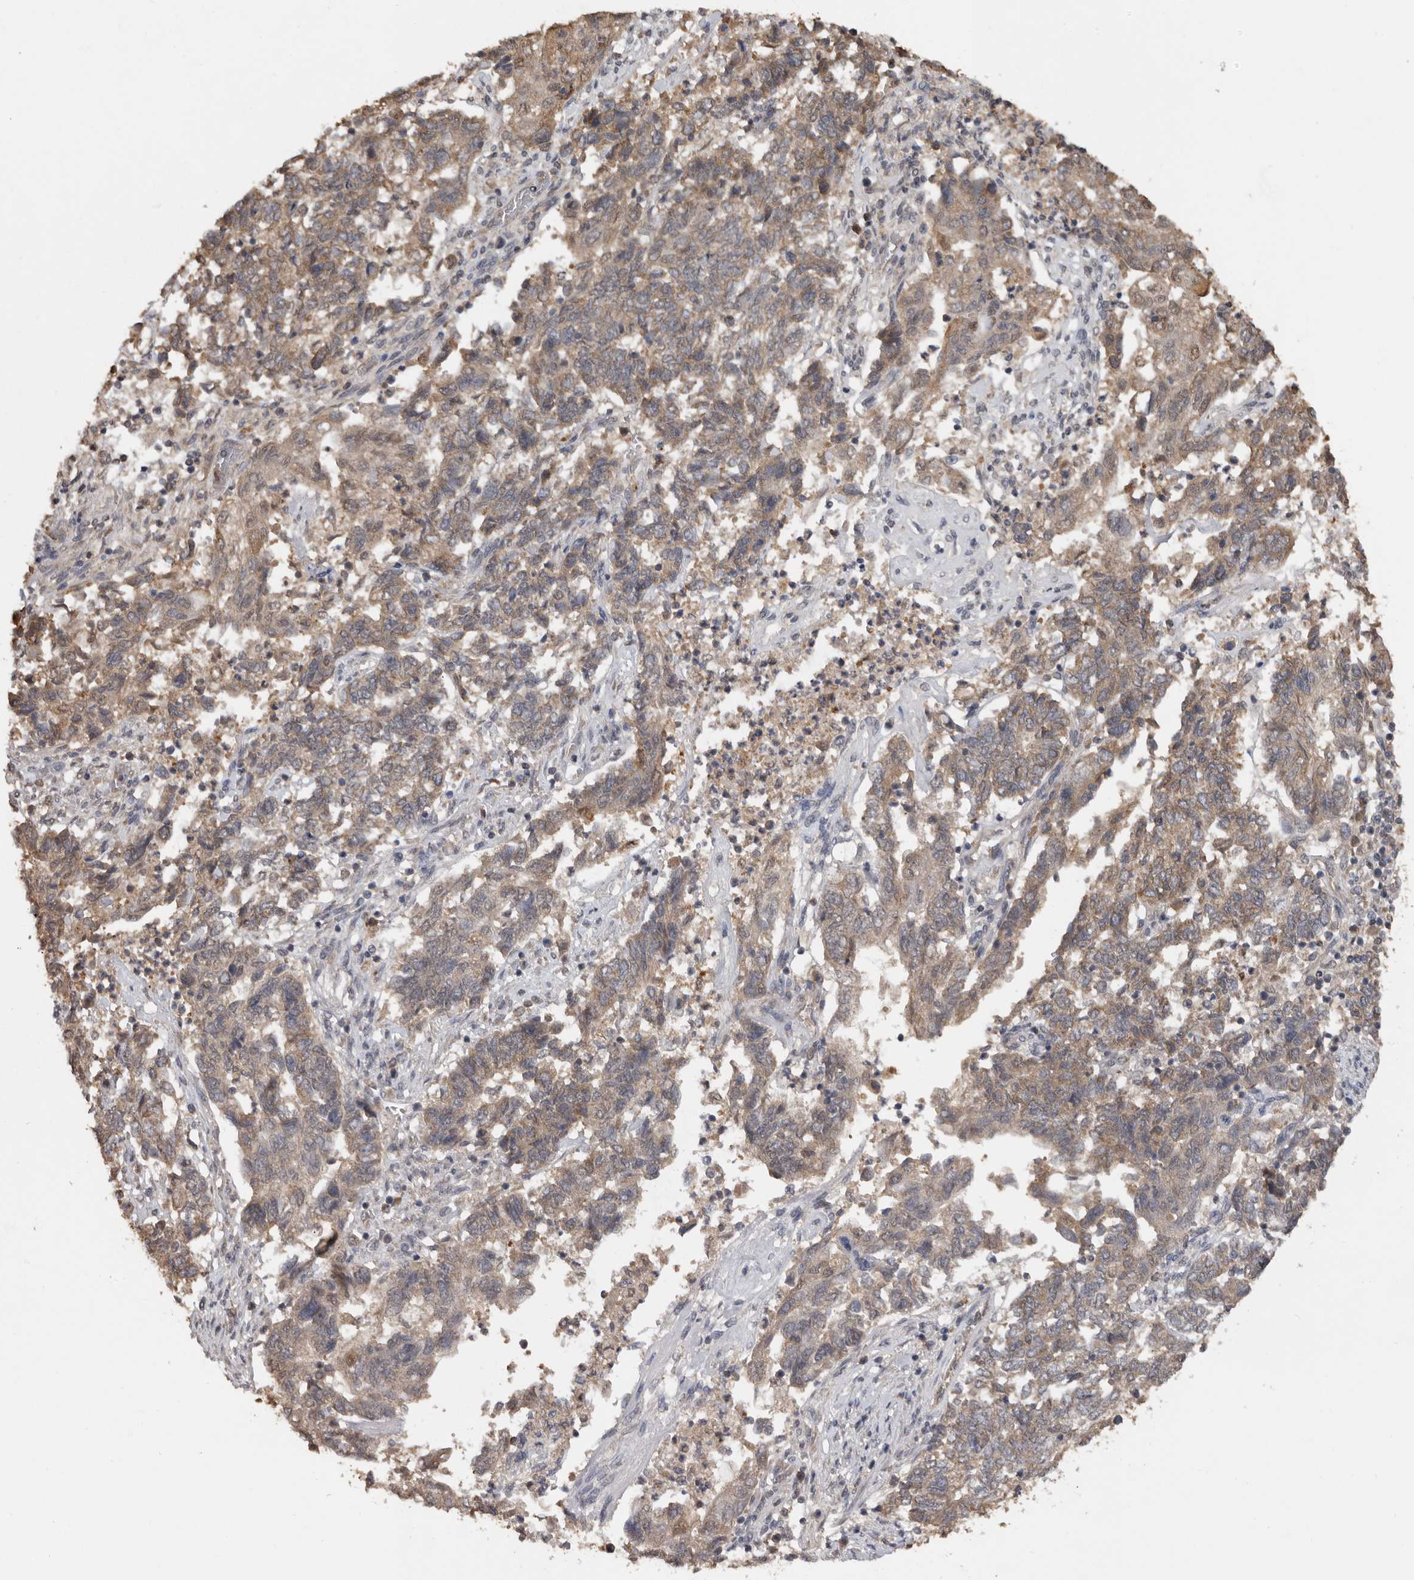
{"staining": {"intensity": "weak", "quantity": "25%-75%", "location": "cytoplasmic/membranous"}, "tissue": "endometrial cancer", "cell_type": "Tumor cells", "image_type": "cancer", "snomed": [{"axis": "morphology", "description": "Adenocarcinoma, NOS"}, {"axis": "topography", "description": "Endometrium"}], "caption": "This histopathology image demonstrates immunohistochemistry (IHC) staining of human endometrial adenocarcinoma, with low weak cytoplasmic/membranous staining in approximately 25%-75% of tumor cells.", "gene": "MTF1", "patient": {"sex": "female", "age": 80}}